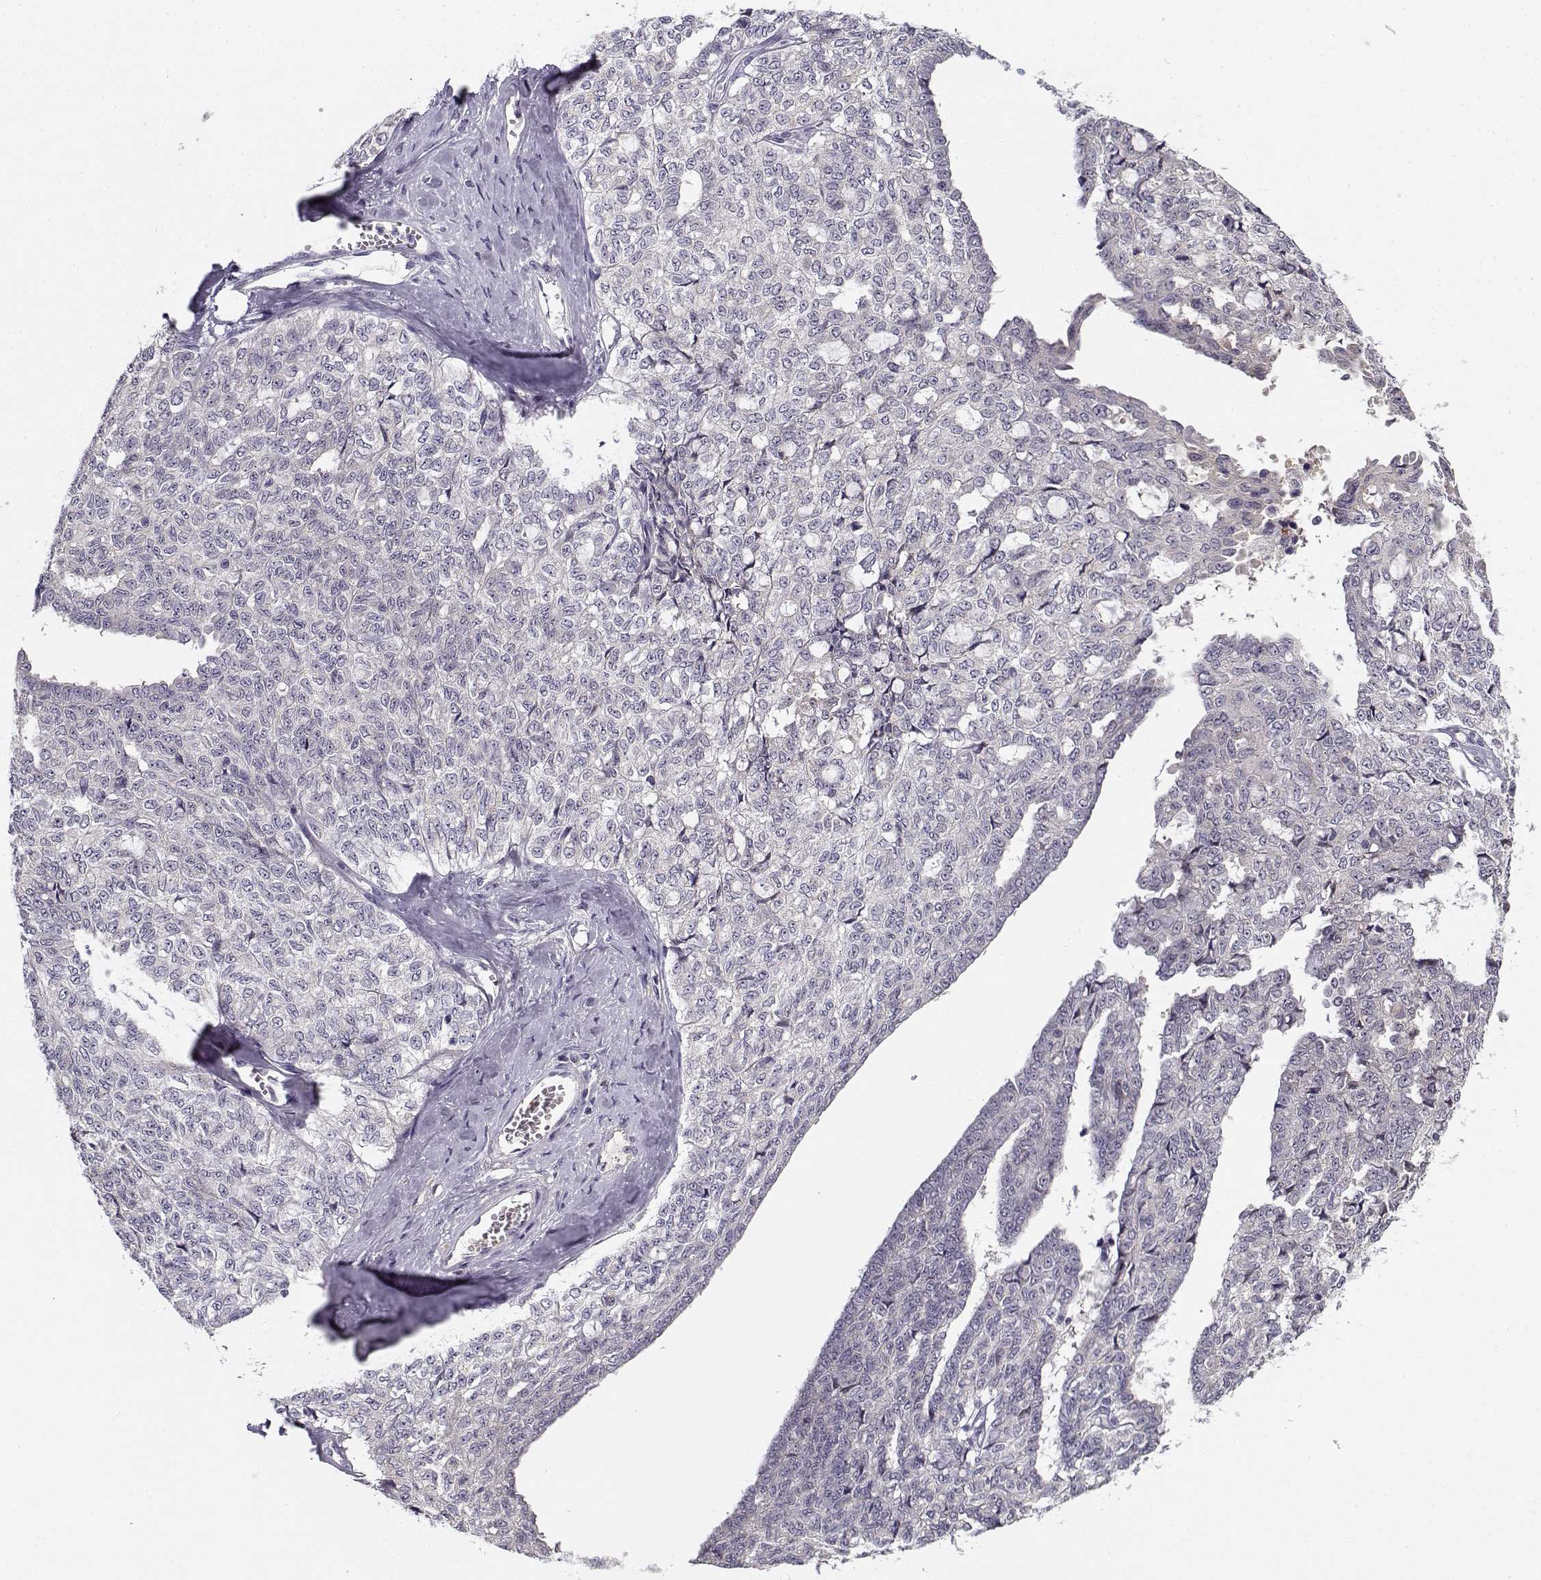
{"staining": {"intensity": "negative", "quantity": "none", "location": "none"}, "tissue": "ovarian cancer", "cell_type": "Tumor cells", "image_type": "cancer", "snomed": [{"axis": "morphology", "description": "Cystadenocarcinoma, serous, NOS"}, {"axis": "topography", "description": "Ovary"}], "caption": "A high-resolution micrograph shows immunohistochemistry (IHC) staining of ovarian cancer, which reveals no significant staining in tumor cells. (Stains: DAB (3,3'-diaminobenzidine) immunohistochemistry with hematoxylin counter stain, Microscopy: brightfield microscopy at high magnification).", "gene": "DDX25", "patient": {"sex": "female", "age": 71}}